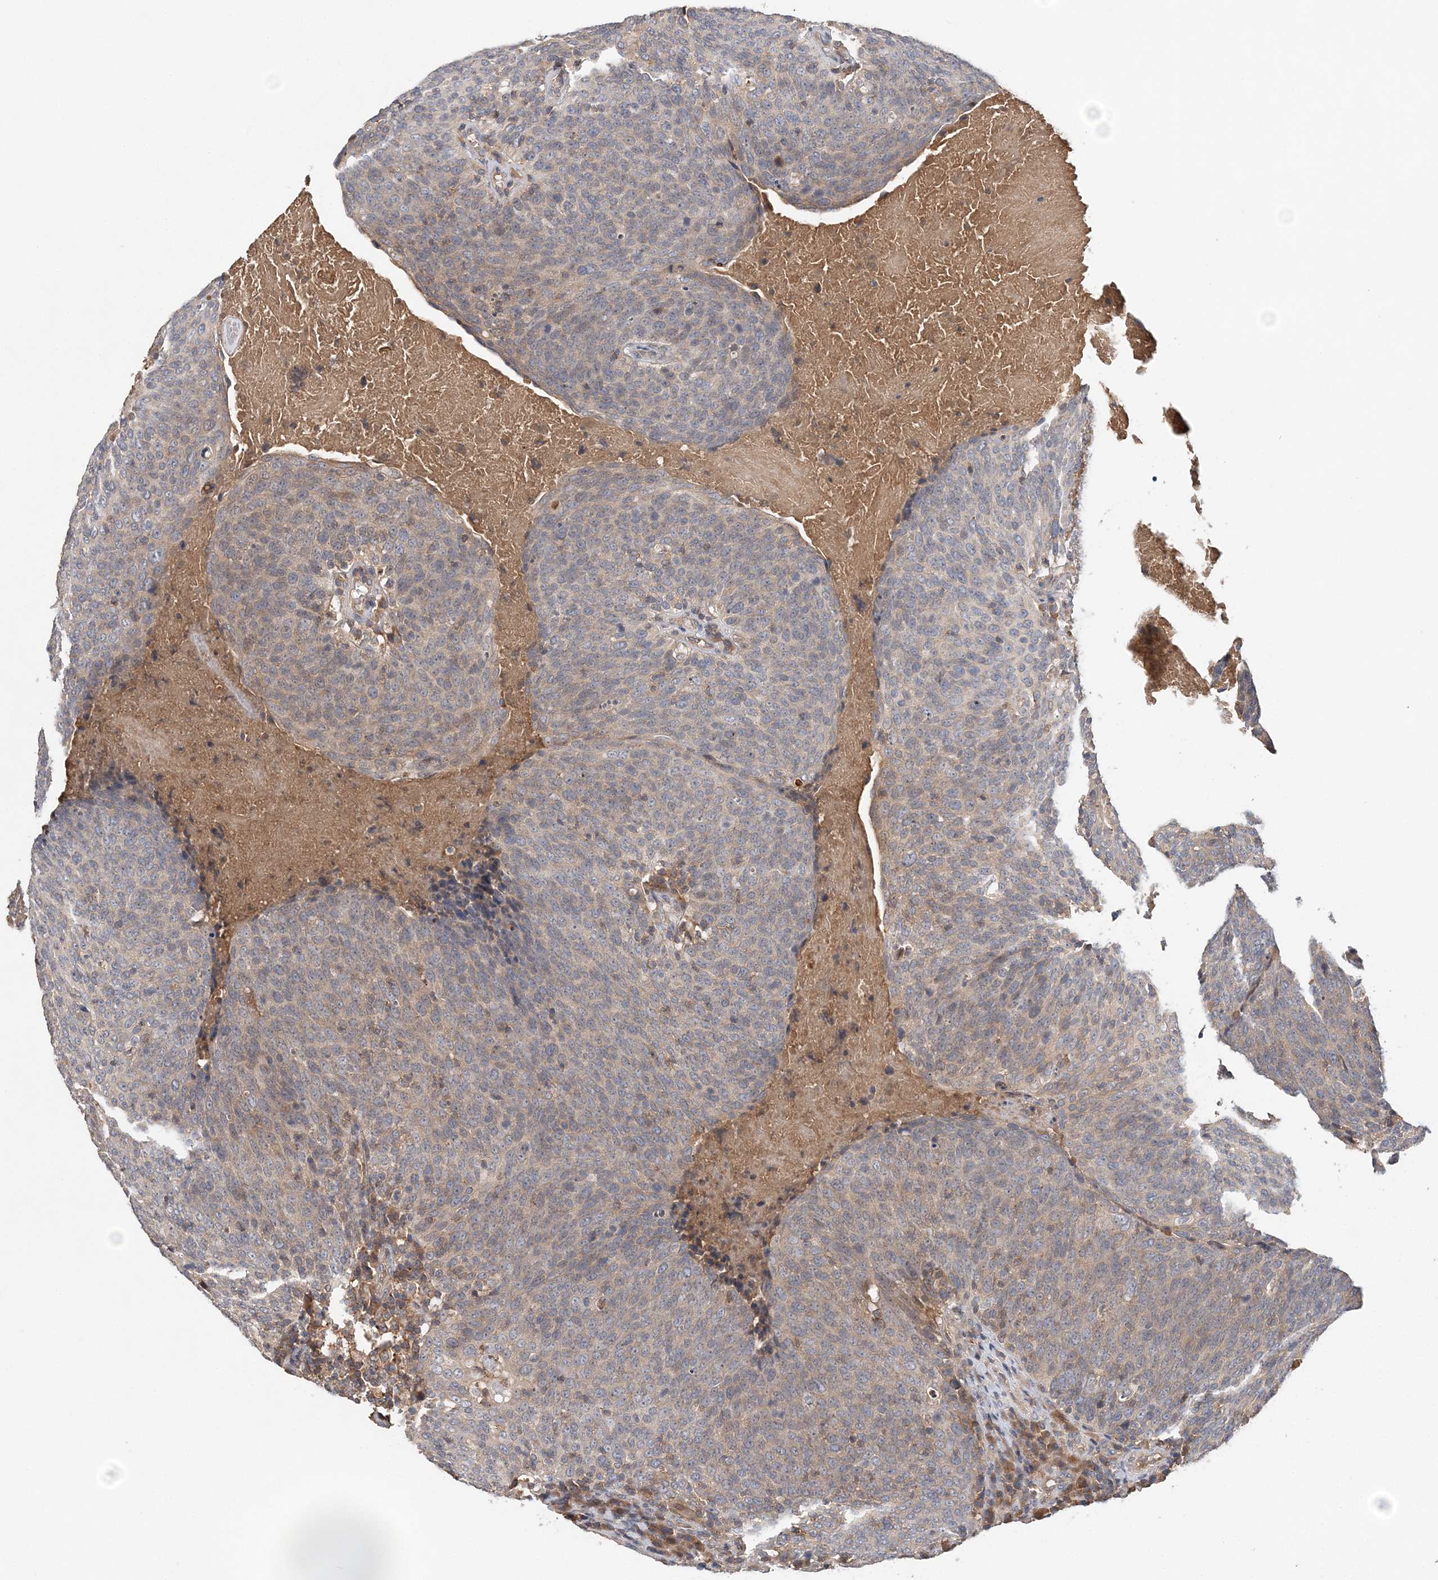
{"staining": {"intensity": "weak", "quantity": "25%-75%", "location": "cytoplasmic/membranous"}, "tissue": "head and neck cancer", "cell_type": "Tumor cells", "image_type": "cancer", "snomed": [{"axis": "morphology", "description": "Squamous cell carcinoma, NOS"}, {"axis": "morphology", "description": "Squamous cell carcinoma, metastatic, NOS"}, {"axis": "topography", "description": "Lymph node"}, {"axis": "topography", "description": "Head-Neck"}], "caption": "Squamous cell carcinoma (head and neck) was stained to show a protein in brown. There is low levels of weak cytoplasmic/membranous staining in approximately 25%-75% of tumor cells.", "gene": "SYCP3", "patient": {"sex": "male", "age": 62}}